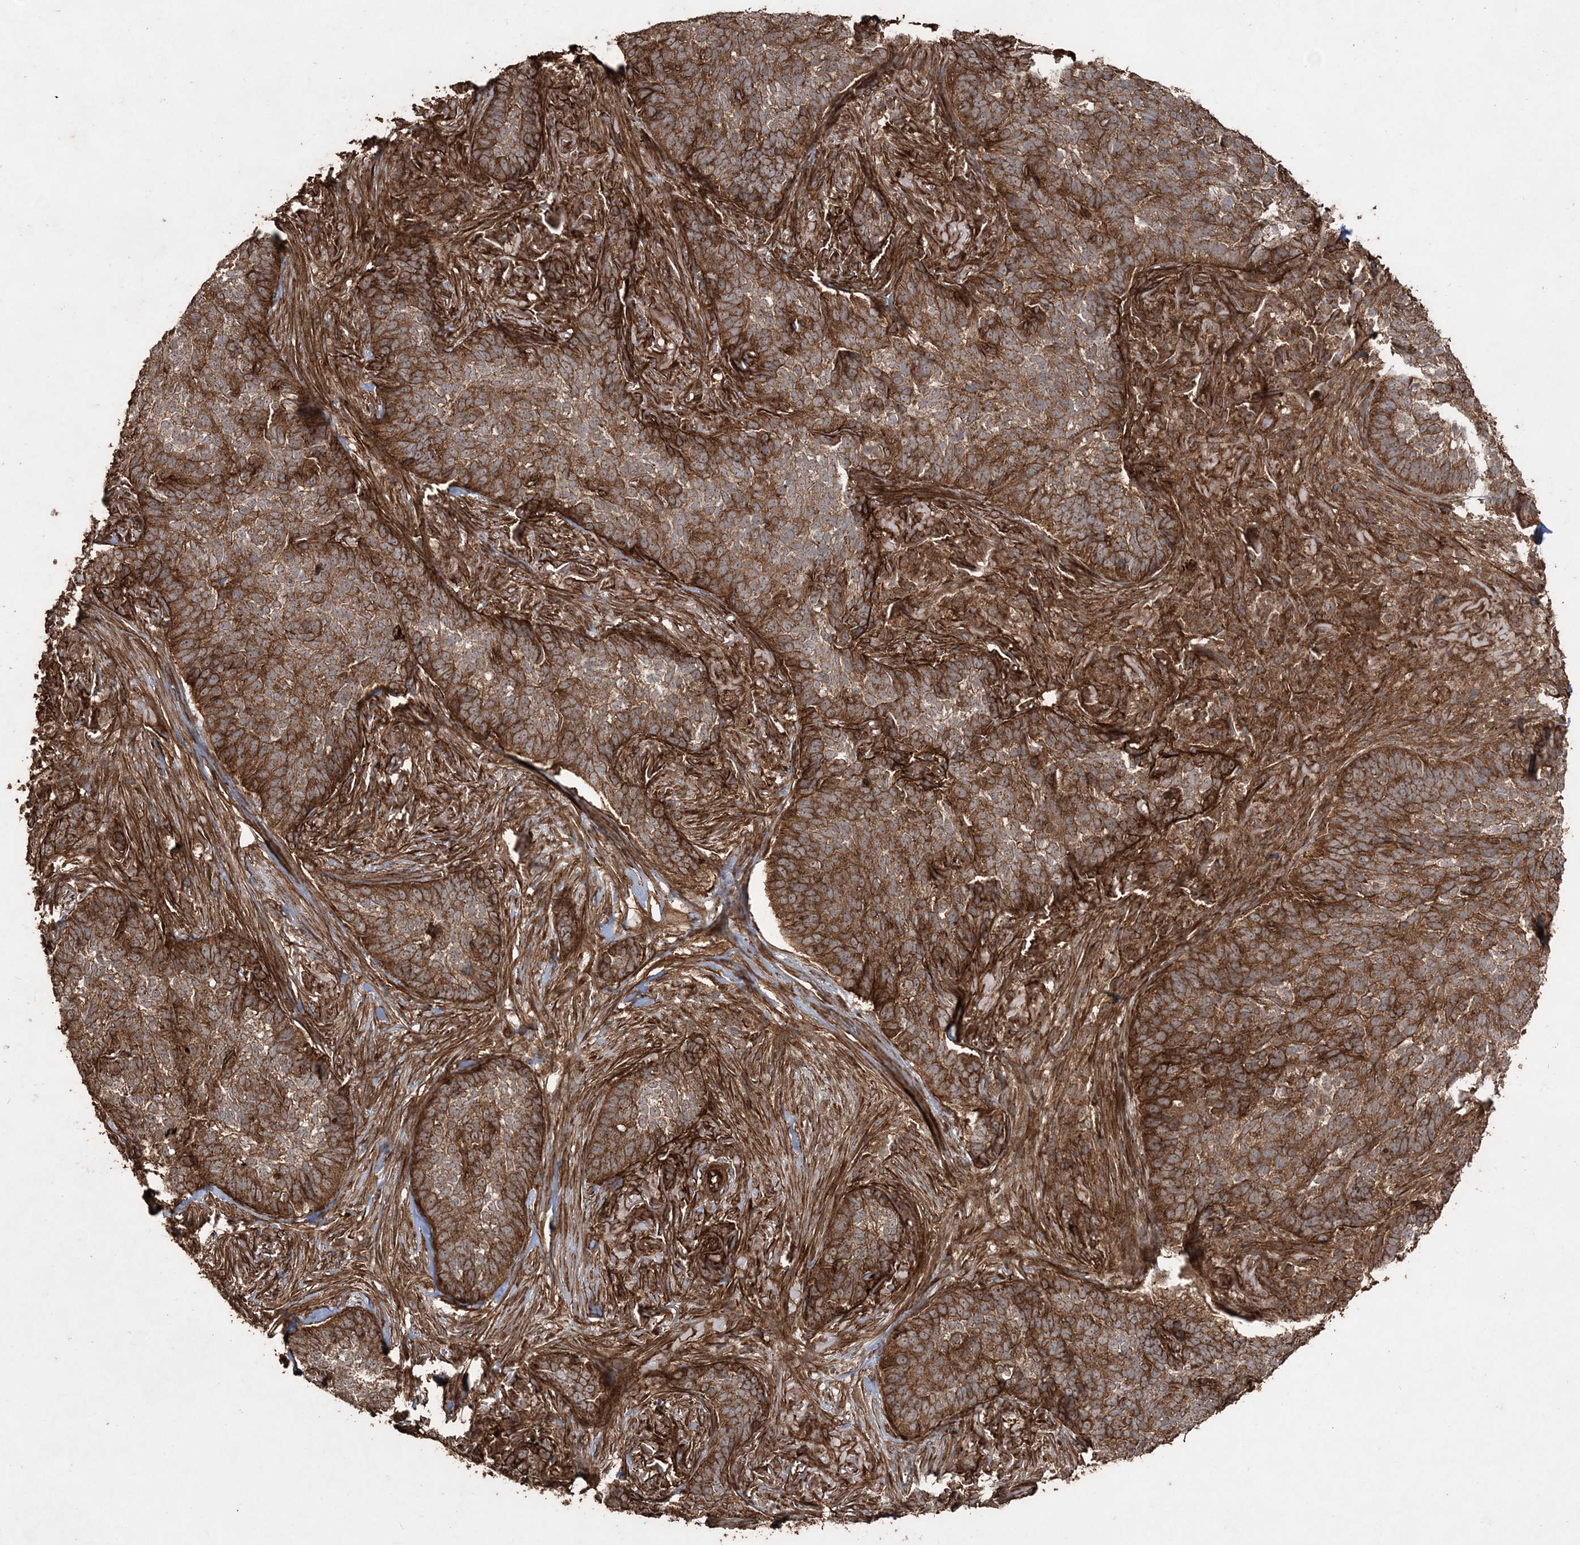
{"staining": {"intensity": "strong", "quantity": ">75%", "location": "cytoplasmic/membranous"}, "tissue": "skin cancer", "cell_type": "Tumor cells", "image_type": "cancer", "snomed": [{"axis": "morphology", "description": "Basal cell carcinoma"}, {"axis": "topography", "description": "Skin"}], "caption": "A high amount of strong cytoplasmic/membranous staining is identified in about >75% of tumor cells in skin cancer (basal cell carcinoma) tissue. (brown staining indicates protein expression, while blue staining denotes nuclei).", "gene": "TTC7A", "patient": {"sex": "male", "age": 85}}